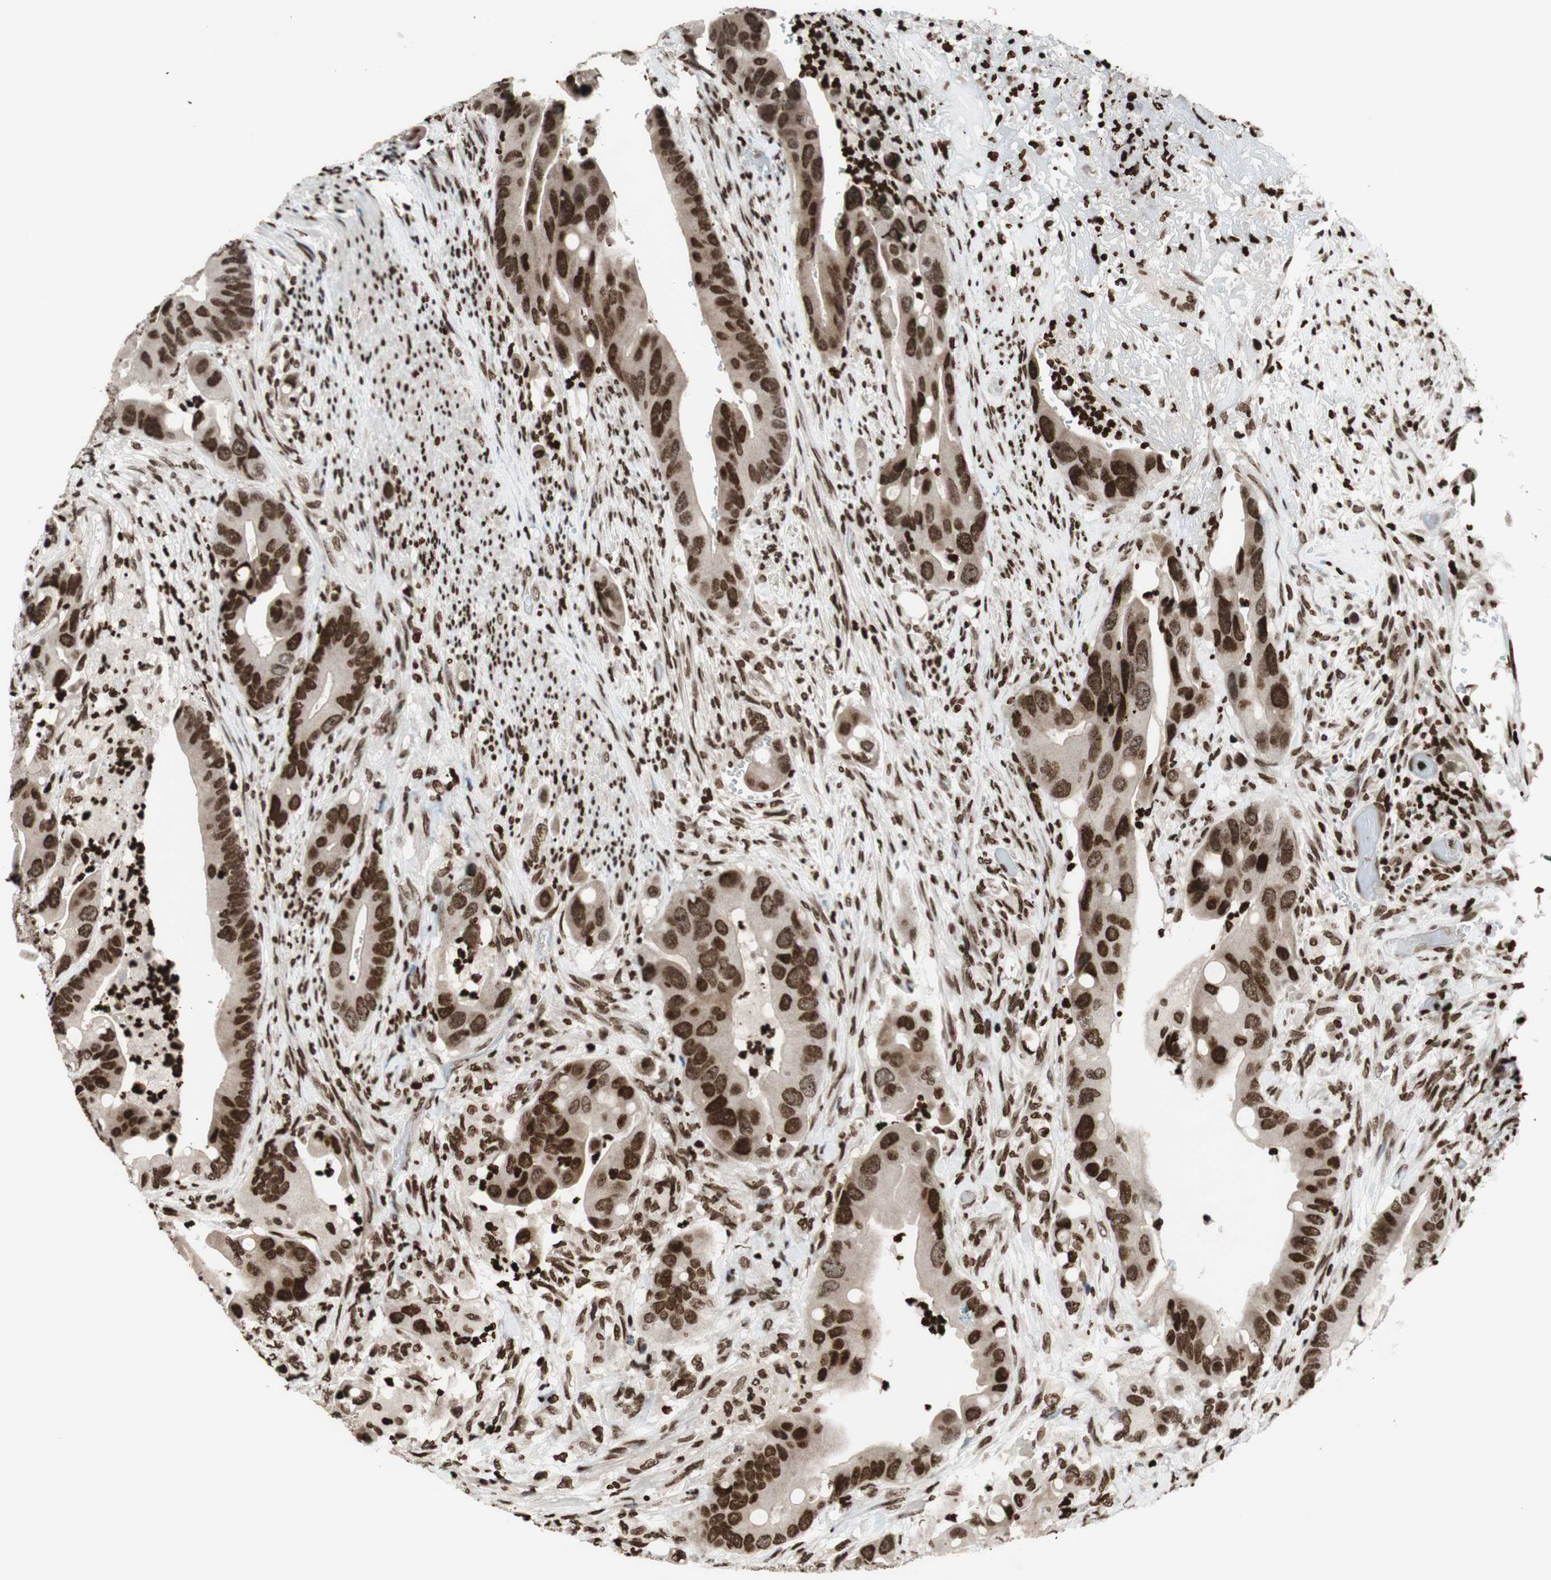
{"staining": {"intensity": "moderate", "quantity": ">75%", "location": "nuclear"}, "tissue": "colorectal cancer", "cell_type": "Tumor cells", "image_type": "cancer", "snomed": [{"axis": "morphology", "description": "Adenocarcinoma, NOS"}, {"axis": "topography", "description": "Rectum"}], "caption": "A brown stain shows moderate nuclear expression of a protein in human adenocarcinoma (colorectal) tumor cells. (Stains: DAB in brown, nuclei in blue, Microscopy: brightfield microscopy at high magnification).", "gene": "NCOA3", "patient": {"sex": "female", "age": 57}}